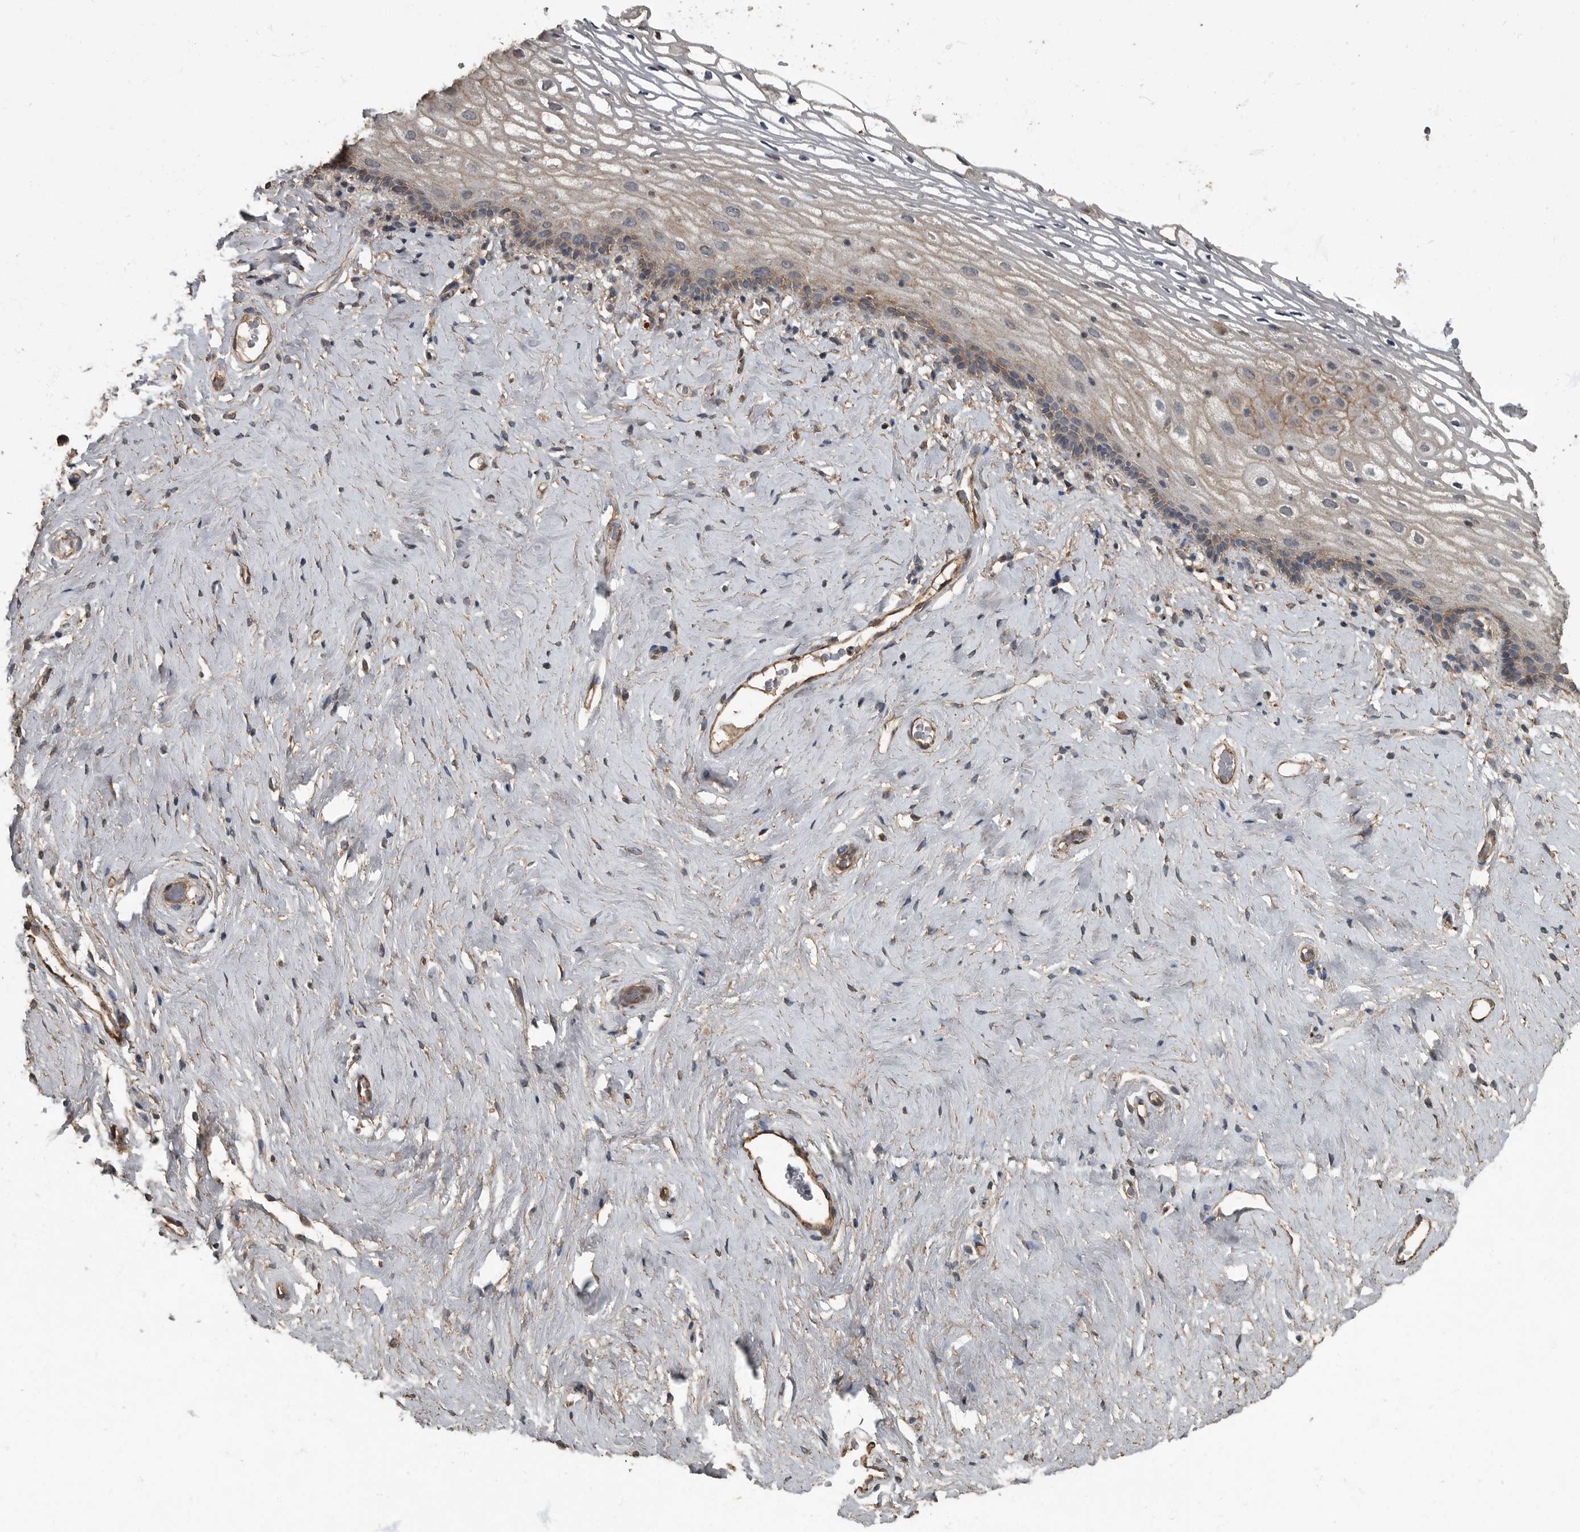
{"staining": {"intensity": "moderate", "quantity": "<25%", "location": "cytoplasmic/membranous"}, "tissue": "vagina", "cell_type": "Squamous epithelial cells", "image_type": "normal", "snomed": [{"axis": "morphology", "description": "Normal tissue, NOS"}, {"axis": "morphology", "description": "Adenocarcinoma, NOS"}, {"axis": "topography", "description": "Rectum"}, {"axis": "topography", "description": "Vagina"}], "caption": "An immunohistochemistry image of normal tissue is shown. Protein staining in brown highlights moderate cytoplasmic/membranous positivity in vagina within squamous epithelial cells.", "gene": "IL15RA", "patient": {"sex": "female", "age": 71}}